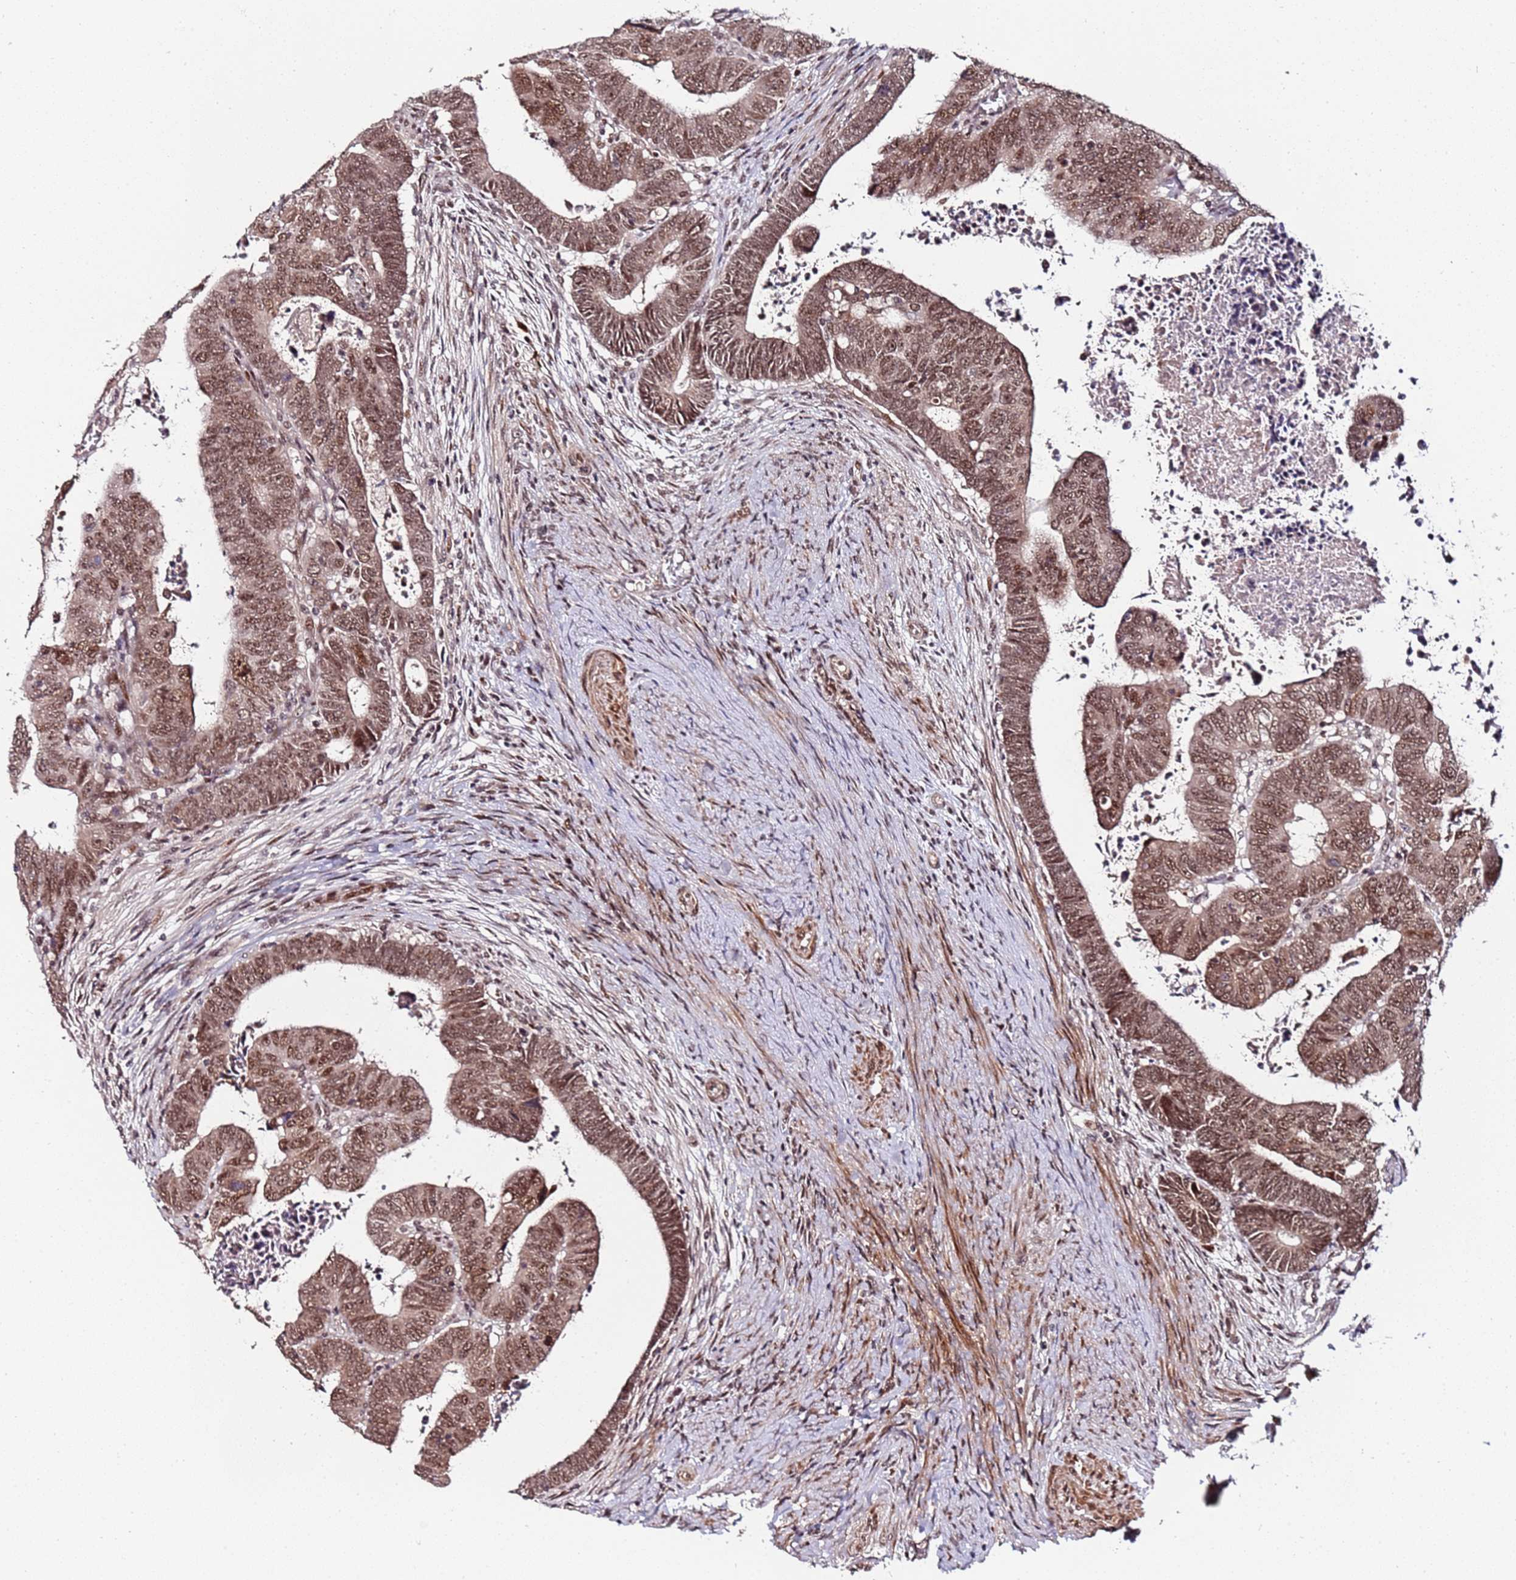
{"staining": {"intensity": "moderate", "quantity": ">75%", "location": "cytoplasmic/membranous,nuclear"}, "tissue": "colorectal cancer", "cell_type": "Tumor cells", "image_type": "cancer", "snomed": [{"axis": "morphology", "description": "Normal tissue, NOS"}, {"axis": "morphology", "description": "Adenocarcinoma, NOS"}, {"axis": "topography", "description": "Rectum"}], "caption": "High-magnification brightfield microscopy of adenocarcinoma (colorectal) stained with DAB (brown) and counterstained with hematoxylin (blue). tumor cells exhibit moderate cytoplasmic/membranous and nuclear expression is present in about>75% of cells. Immunohistochemistry (ihc) stains the protein in brown and the nuclei are stained blue.", "gene": "PPM1H", "patient": {"sex": "female", "age": 65}}